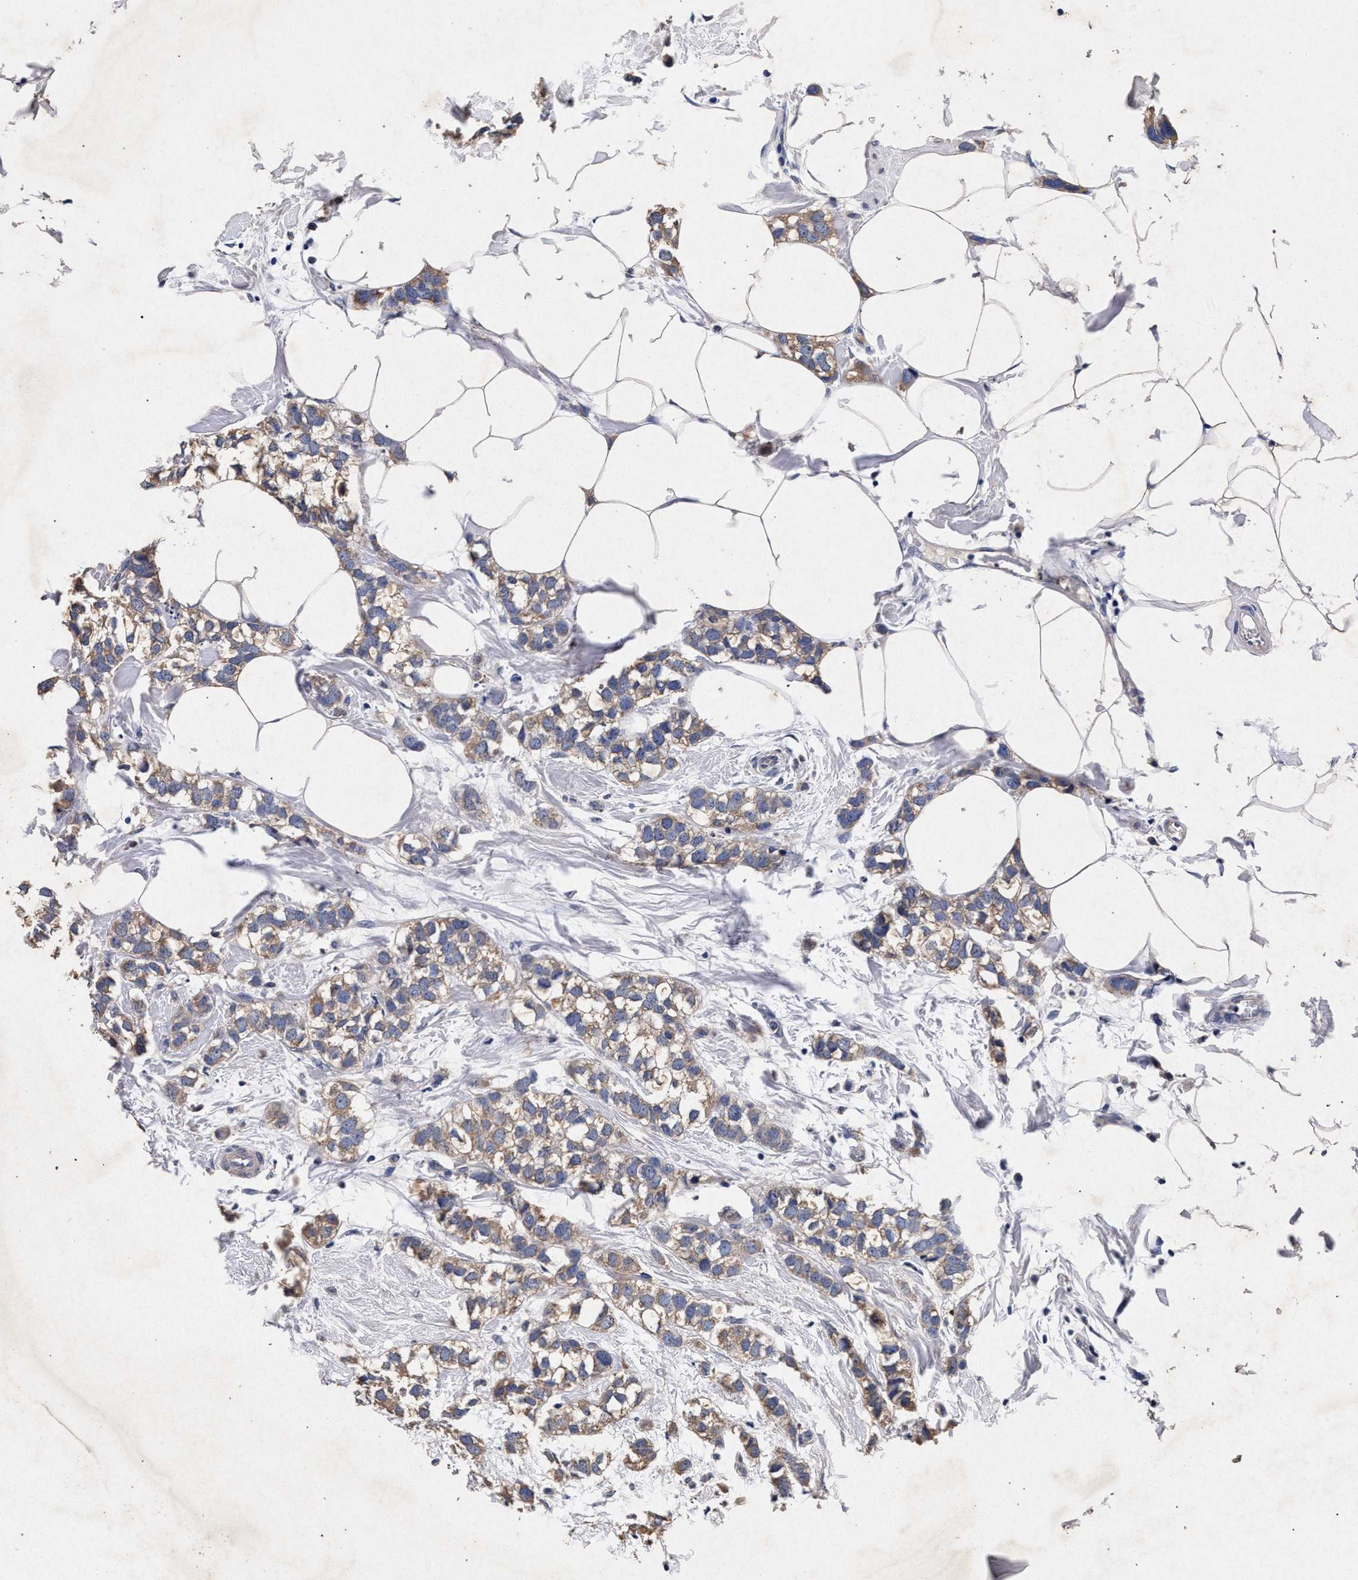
{"staining": {"intensity": "weak", "quantity": ">75%", "location": "cytoplasmic/membranous"}, "tissue": "breast cancer", "cell_type": "Tumor cells", "image_type": "cancer", "snomed": [{"axis": "morphology", "description": "Normal tissue, NOS"}, {"axis": "morphology", "description": "Duct carcinoma"}, {"axis": "topography", "description": "Breast"}], "caption": "Immunohistochemistry (IHC) (DAB) staining of human breast cancer (invasive ductal carcinoma) exhibits weak cytoplasmic/membranous protein expression in approximately >75% of tumor cells.", "gene": "ATP1A2", "patient": {"sex": "female", "age": 50}}